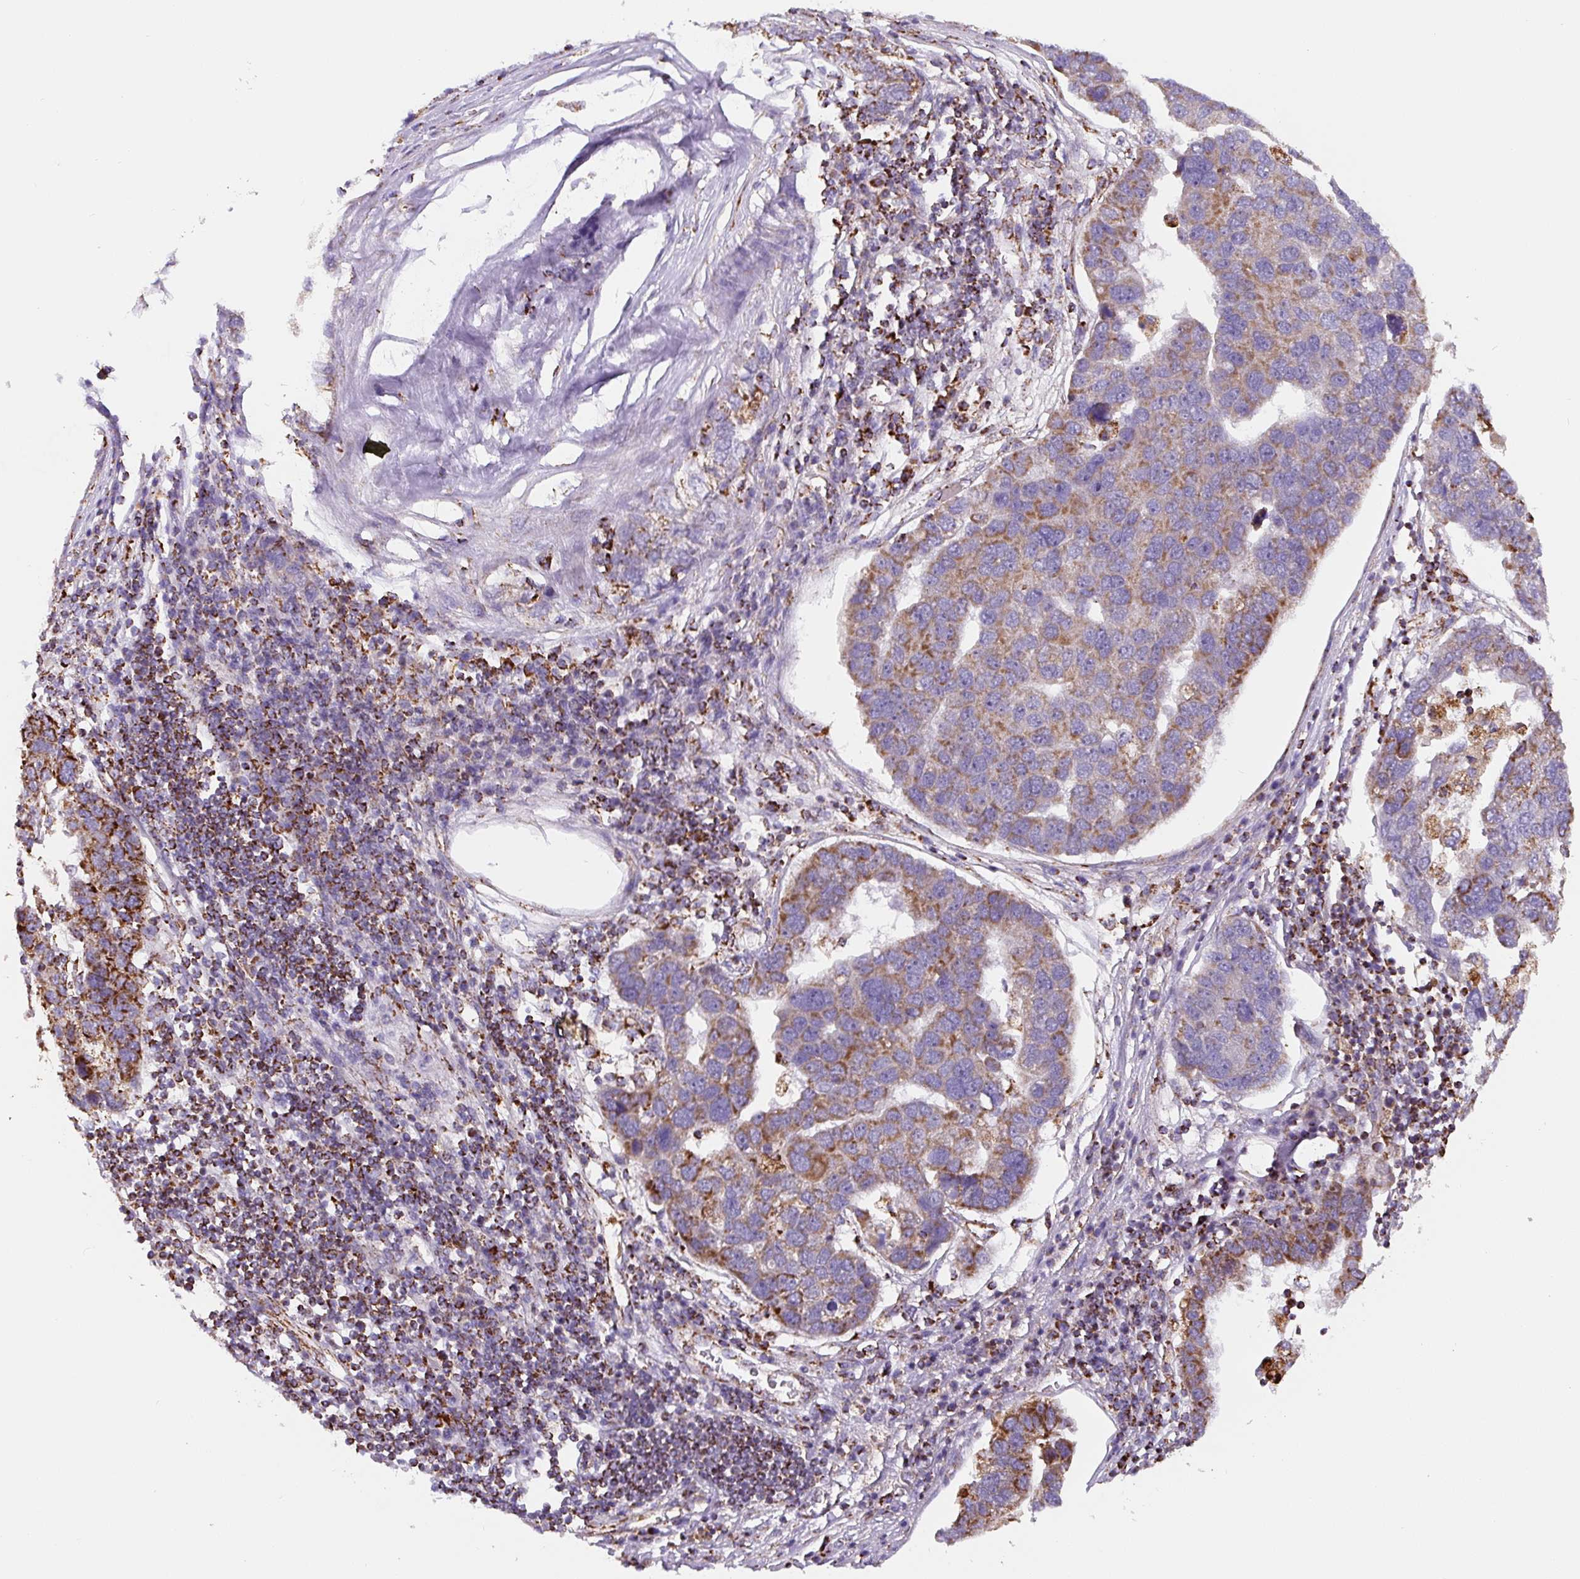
{"staining": {"intensity": "strong", "quantity": "25%-75%", "location": "cytoplasmic/membranous"}, "tissue": "pancreatic cancer", "cell_type": "Tumor cells", "image_type": "cancer", "snomed": [{"axis": "morphology", "description": "Adenocarcinoma, NOS"}, {"axis": "topography", "description": "Pancreas"}], "caption": "There is high levels of strong cytoplasmic/membranous expression in tumor cells of pancreatic adenocarcinoma, as demonstrated by immunohistochemical staining (brown color).", "gene": "MT-CO2", "patient": {"sex": "female", "age": 61}}